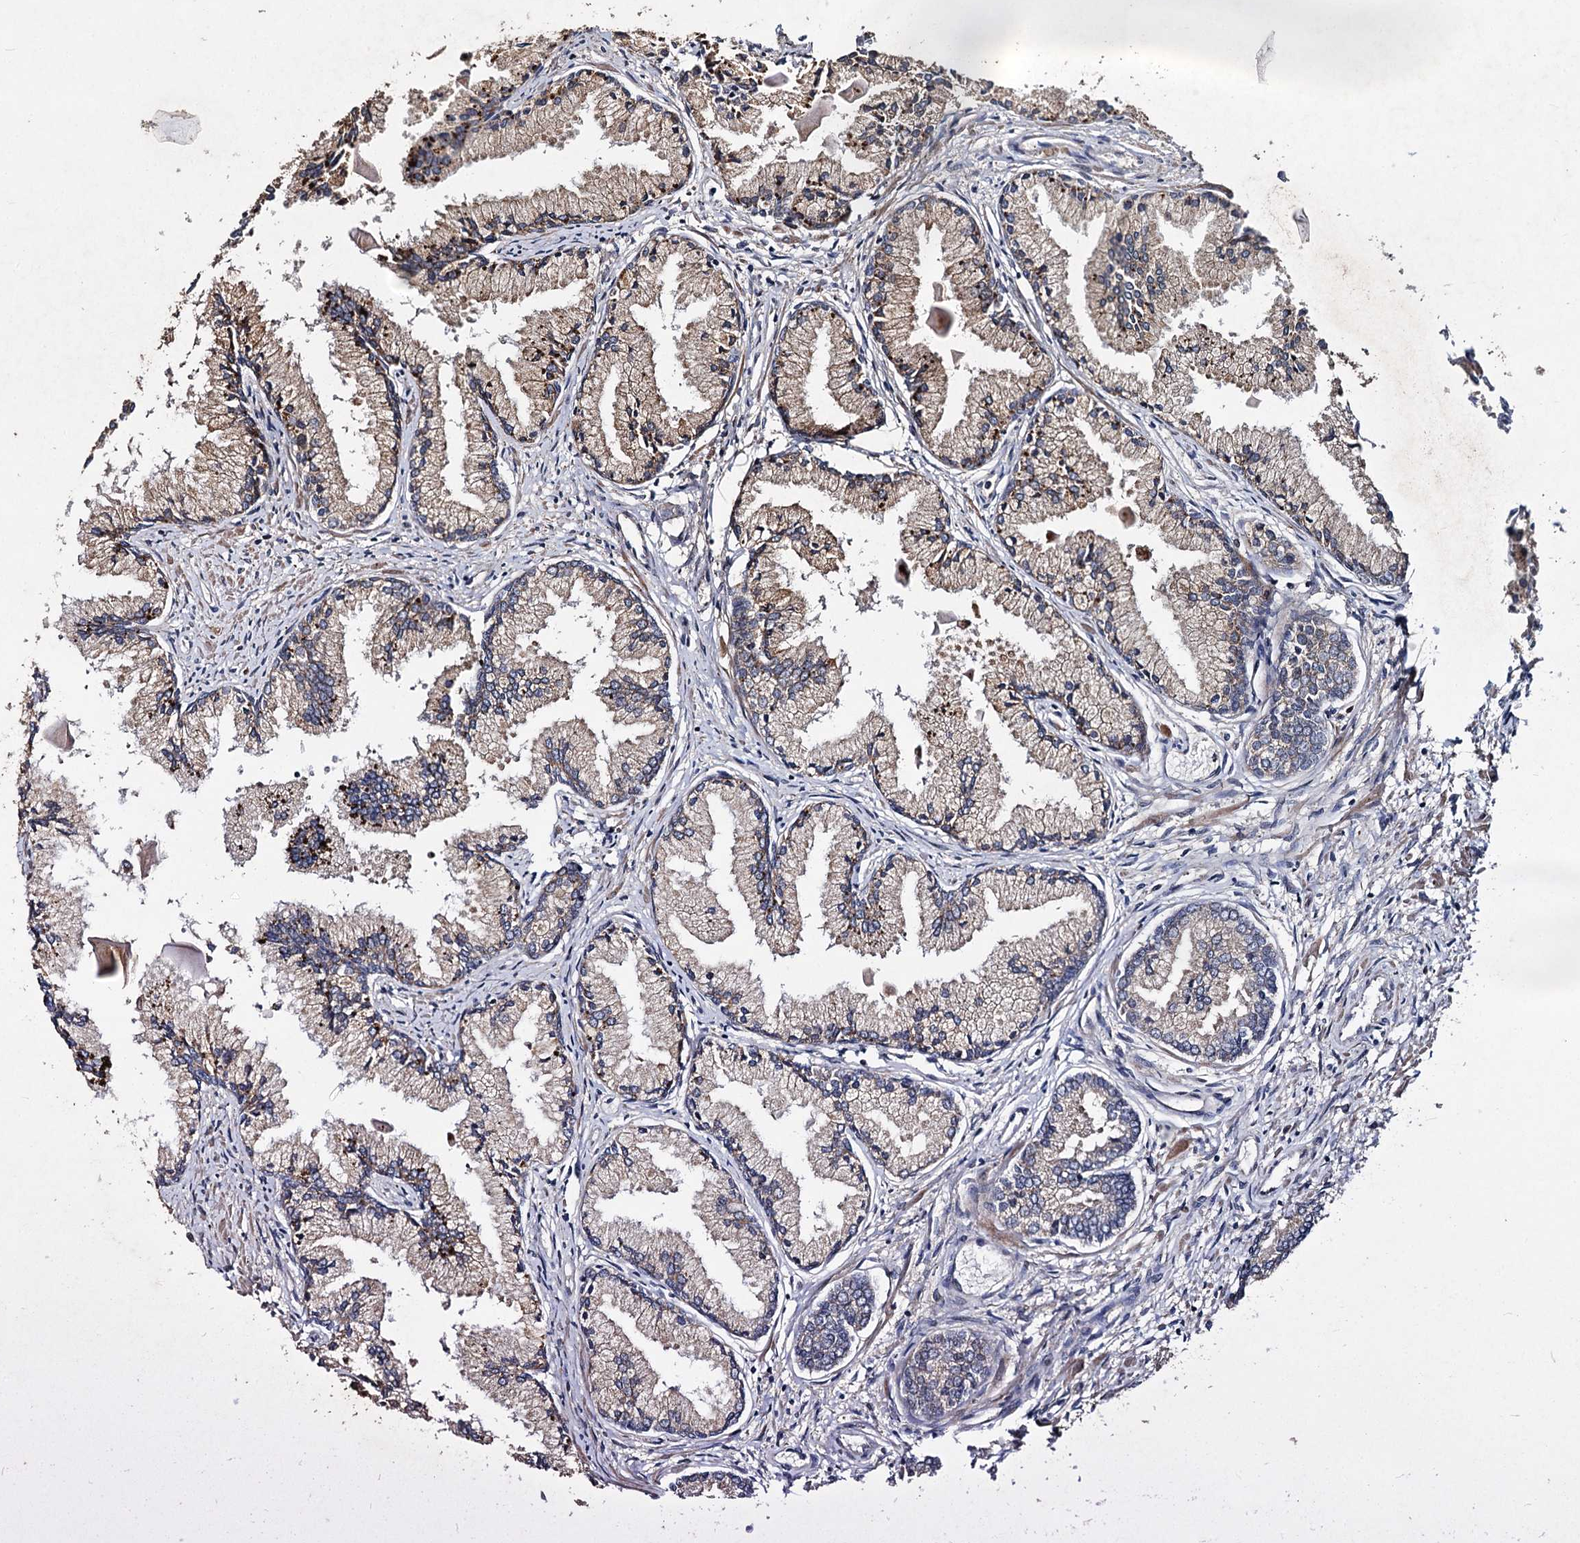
{"staining": {"intensity": "weak", "quantity": "25%-75%", "location": "cytoplasmic/membranous"}, "tissue": "prostate cancer", "cell_type": "Tumor cells", "image_type": "cancer", "snomed": [{"axis": "morphology", "description": "Adenocarcinoma, High grade"}, {"axis": "topography", "description": "Prostate"}], "caption": "The micrograph reveals a brown stain indicating the presence of a protein in the cytoplasmic/membranous of tumor cells in prostate cancer (adenocarcinoma (high-grade)).", "gene": "BCL2L2", "patient": {"sex": "male", "age": 68}}